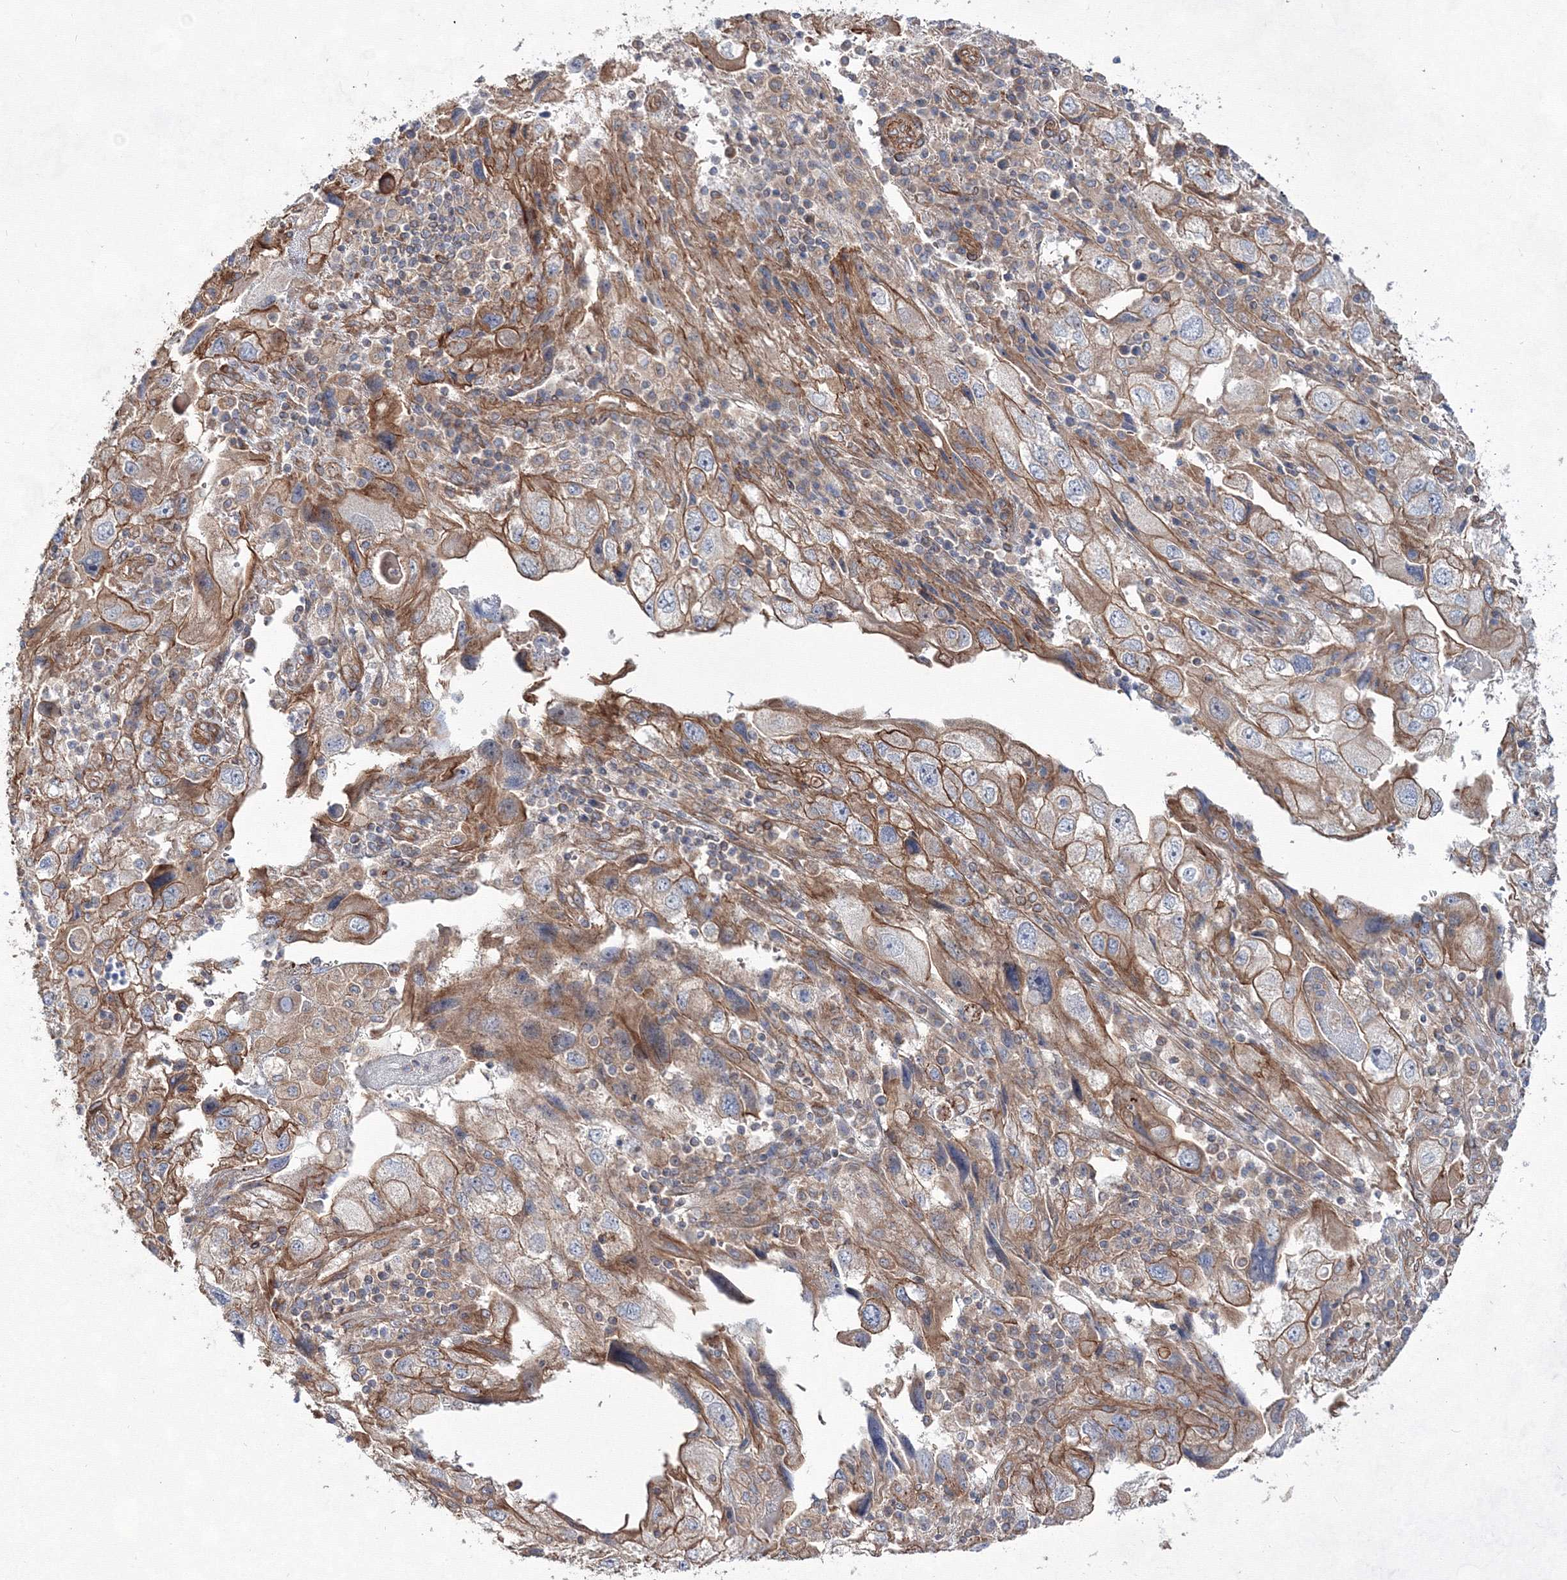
{"staining": {"intensity": "moderate", "quantity": ">75%", "location": "cytoplasmic/membranous"}, "tissue": "endometrial cancer", "cell_type": "Tumor cells", "image_type": "cancer", "snomed": [{"axis": "morphology", "description": "Adenocarcinoma, NOS"}, {"axis": "topography", "description": "Endometrium"}], "caption": "Immunohistochemical staining of endometrial cancer (adenocarcinoma) reveals medium levels of moderate cytoplasmic/membranous expression in approximately >75% of tumor cells.", "gene": "EXOC6", "patient": {"sex": "female", "age": 49}}